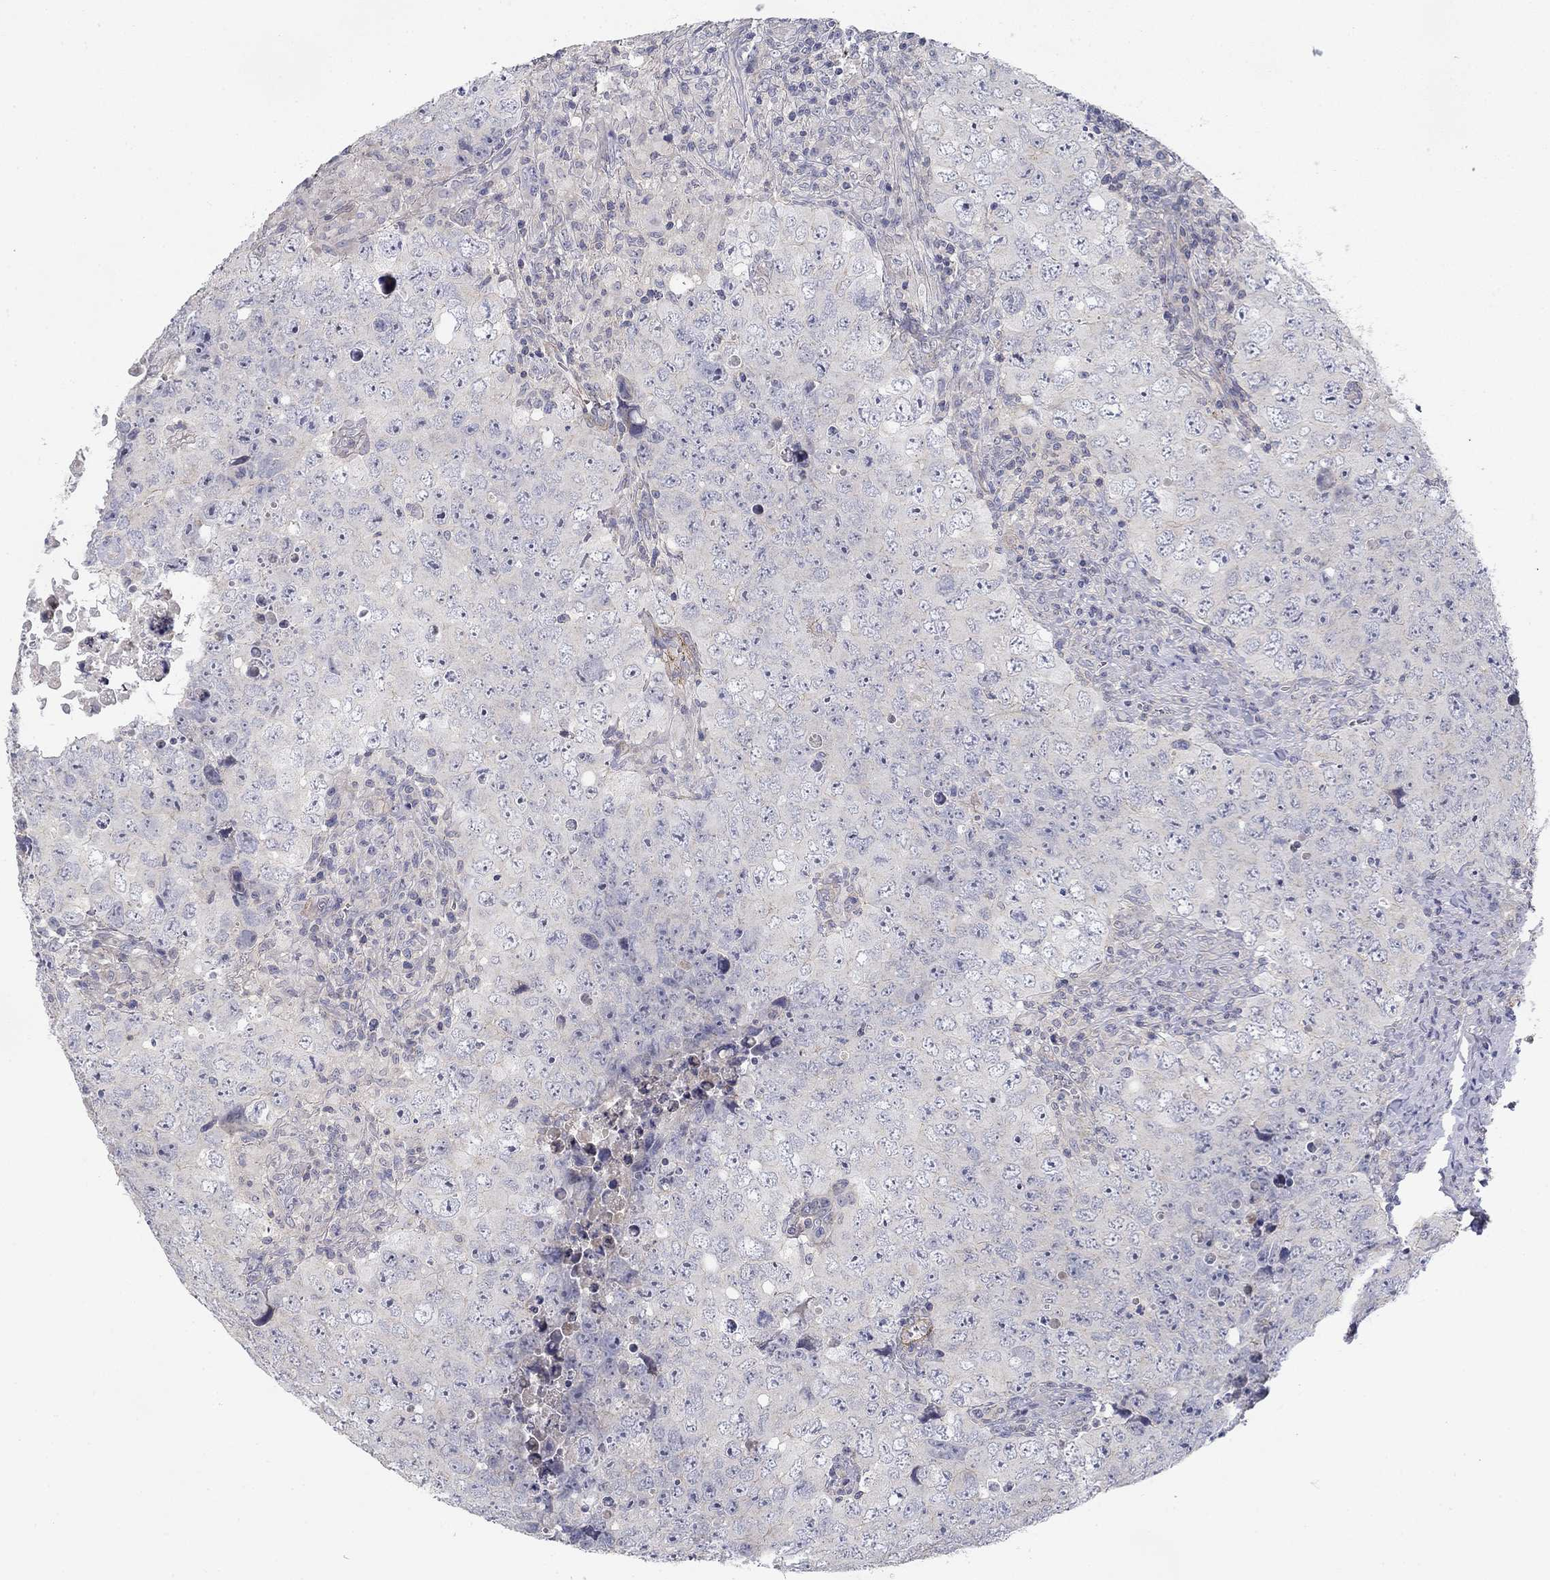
{"staining": {"intensity": "negative", "quantity": "none", "location": "none"}, "tissue": "testis cancer", "cell_type": "Tumor cells", "image_type": "cancer", "snomed": [{"axis": "morphology", "description": "Seminoma, NOS"}, {"axis": "topography", "description": "Testis"}], "caption": "Testis seminoma stained for a protein using immunohistochemistry displays no expression tumor cells.", "gene": "GRK7", "patient": {"sex": "male", "age": 34}}